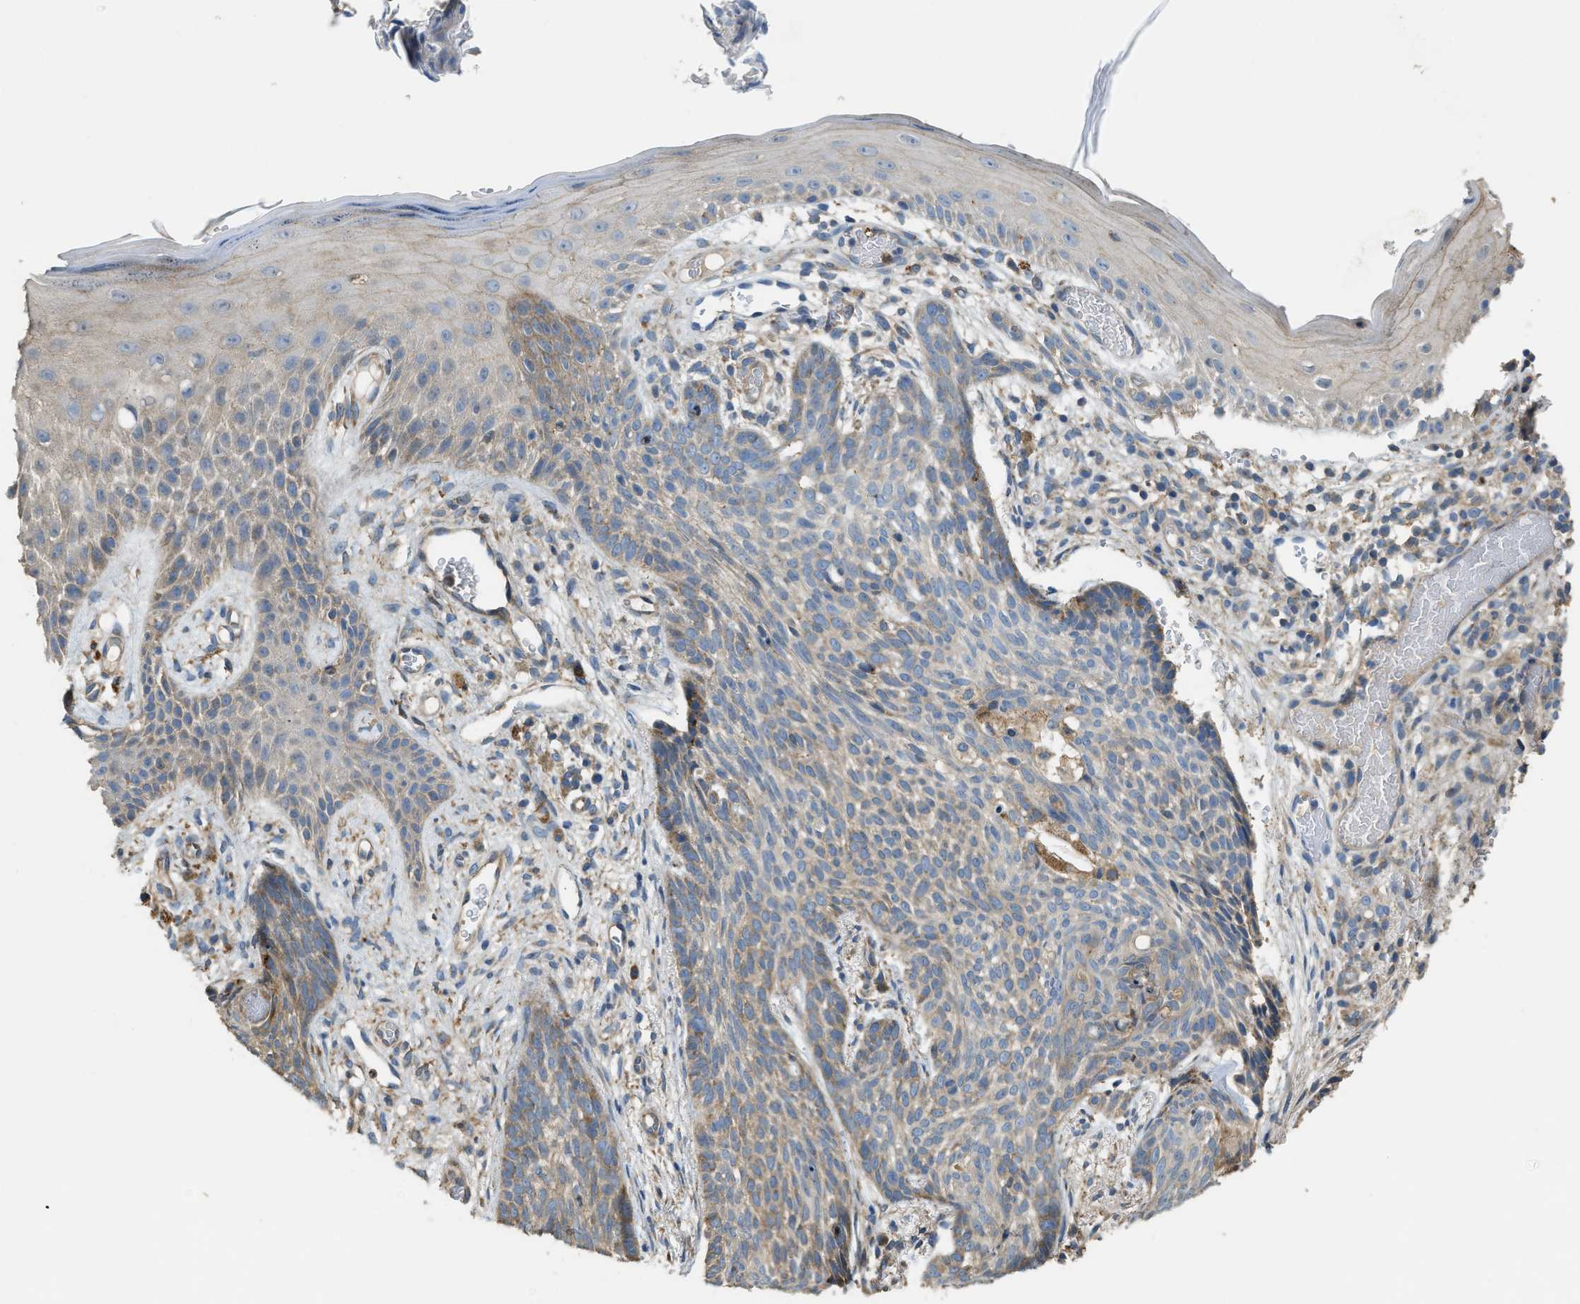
{"staining": {"intensity": "weak", "quantity": ">75%", "location": "cytoplasmic/membranous"}, "tissue": "skin cancer", "cell_type": "Tumor cells", "image_type": "cancer", "snomed": [{"axis": "morphology", "description": "Basal cell carcinoma"}, {"axis": "topography", "description": "Skin"}], "caption": "Weak cytoplasmic/membranous protein staining is present in about >75% of tumor cells in skin basal cell carcinoma.", "gene": "TMEM68", "patient": {"sex": "female", "age": 59}}